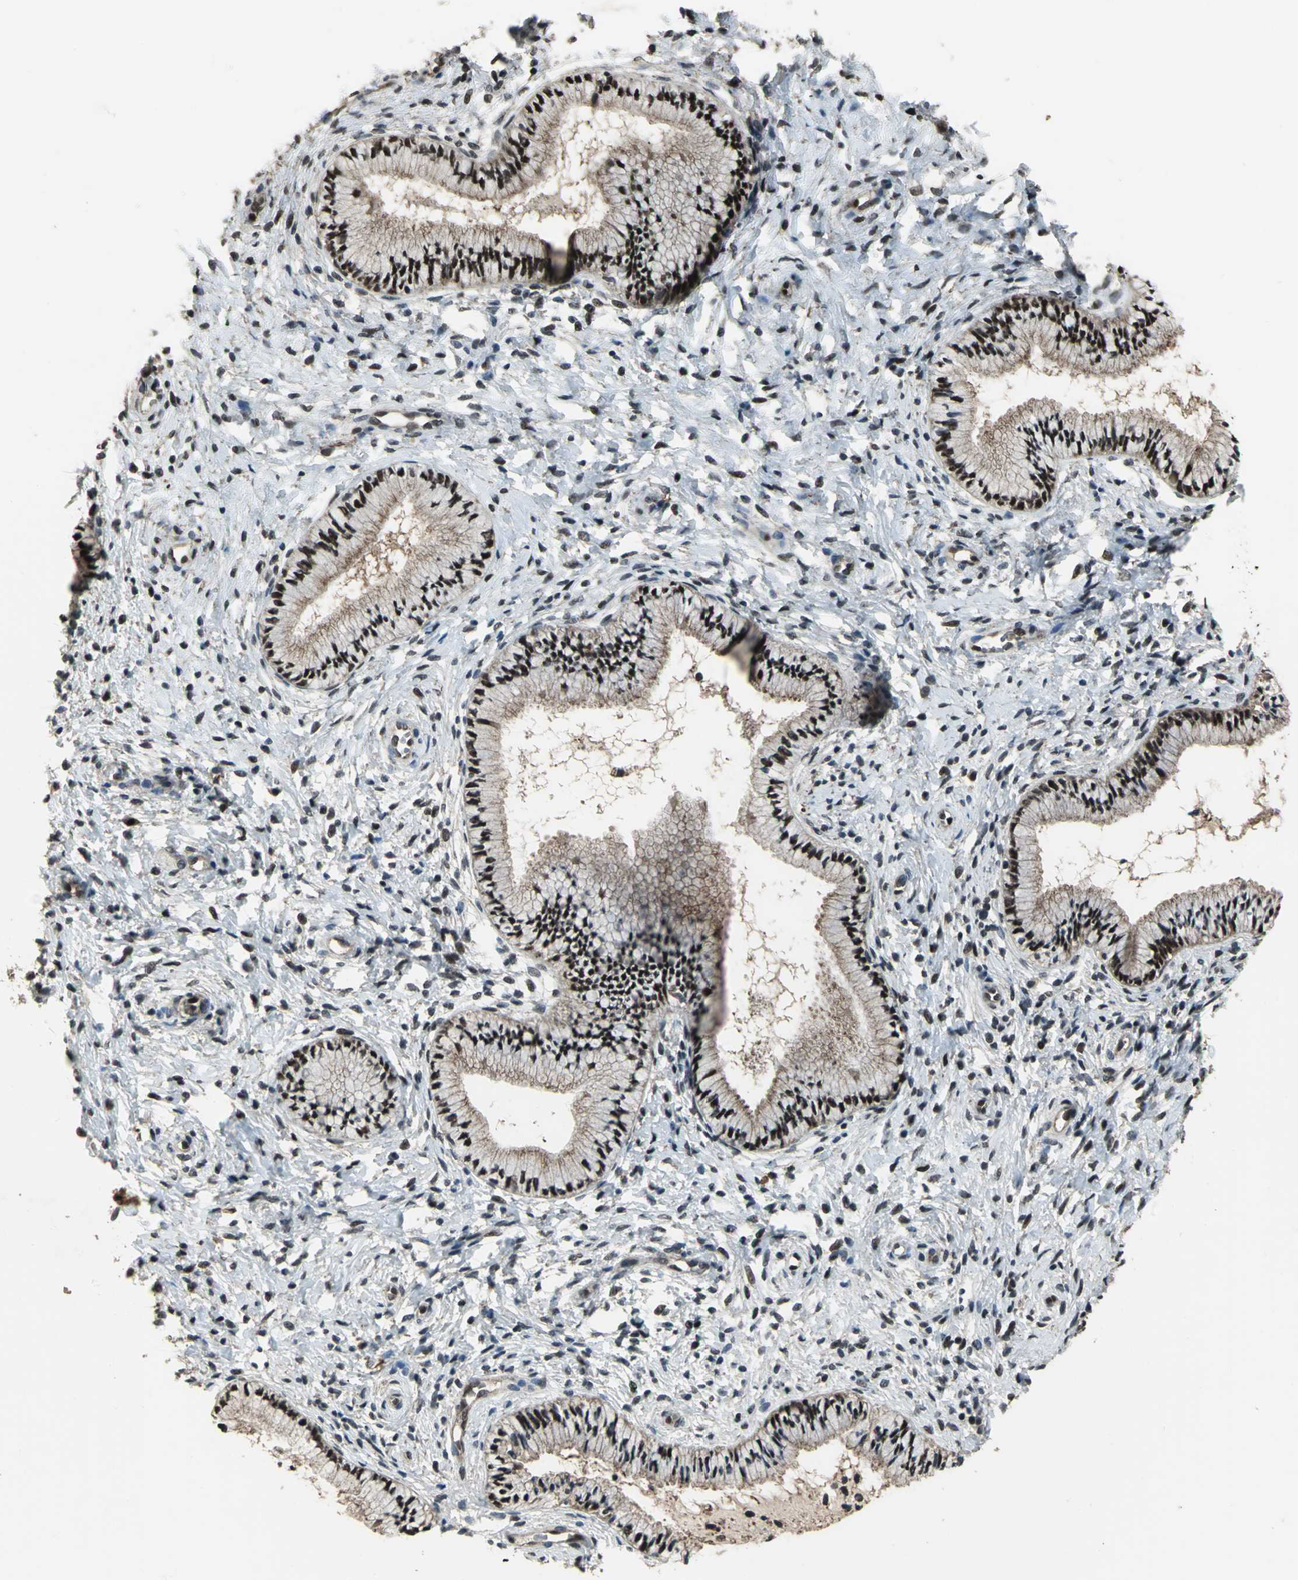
{"staining": {"intensity": "strong", "quantity": ">75%", "location": "nuclear"}, "tissue": "cervix", "cell_type": "Glandular cells", "image_type": "normal", "snomed": [{"axis": "morphology", "description": "Normal tissue, NOS"}, {"axis": "topography", "description": "Cervix"}], "caption": "Cervix stained with DAB (3,3'-diaminobenzidine) IHC exhibits high levels of strong nuclear staining in about >75% of glandular cells. Immunohistochemistry stains the protein of interest in brown and the nuclei are stained blue.", "gene": "MIS18BP1", "patient": {"sex": "female", "age": 46}}